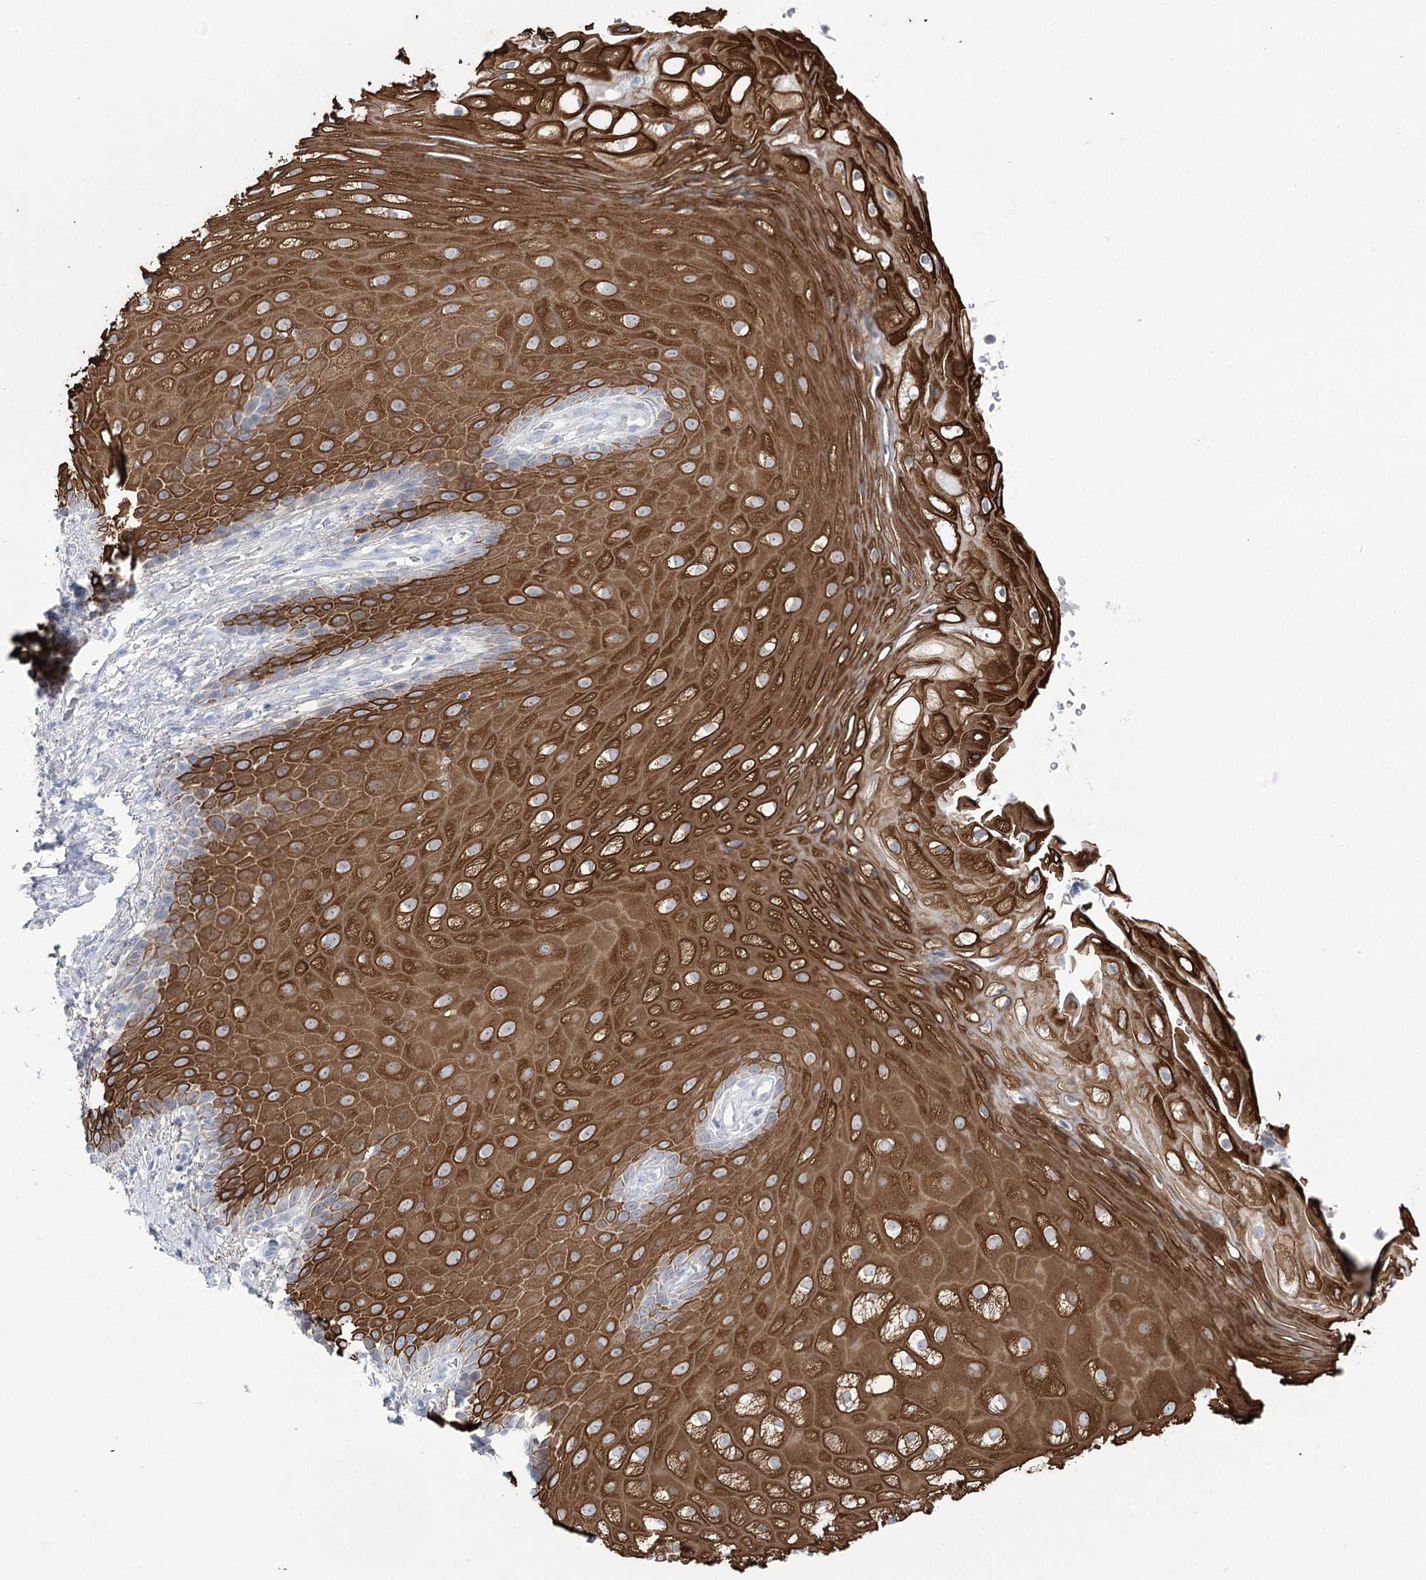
{"staining": {"intensity": "strong", "quantity": "25%-75%", "location": "cytoplasmic/membranous"}, "tissue": "vagina", "cell_type": "Squamous epithelial cells", "image_type": "normal", "snomed": [{"axis": "morphology", "description": "Normal tissue, NOS"}, {"axis": "topography", "description": "Vagina"}], "caption": "Protein expression analysis of normal vagina reveals strong cytoplasmic/membranous positivity in approximately 25%-75% of squamous epithelial cells. Ihc stains the protein of interest in brown and the nuclei are stained blue.", "gene": "CCDC88A", "patient": {"sex": "female", "age": 60}}